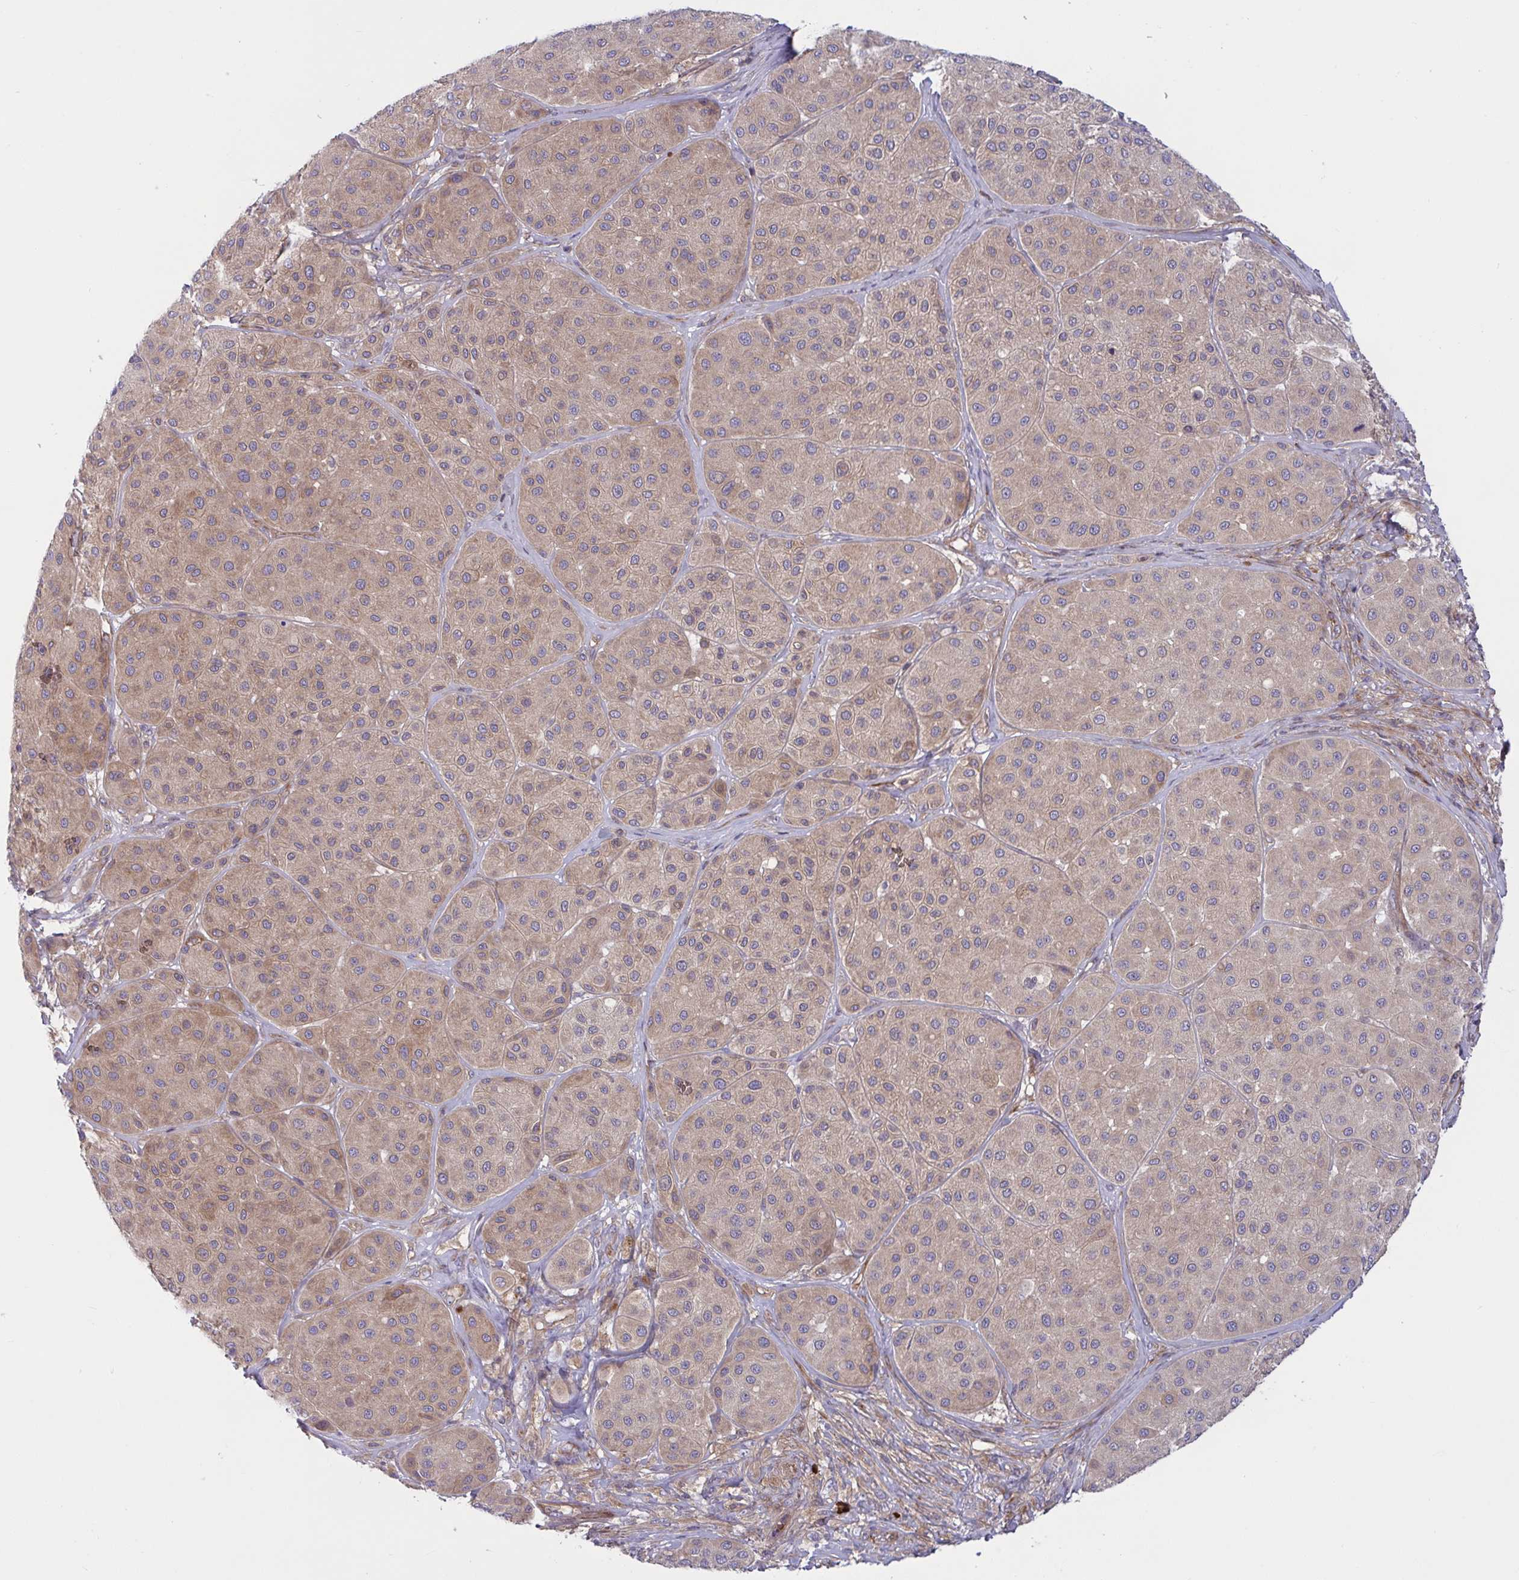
{"staining": {"intensity": "moderate", "quantity": ">75%", "location": "cytoplasmic/membranous"}, "tissue": "melanoma", "cell_type": "Tumor cells", "image_type": "cancer", "snomed": [{"axis": "morphology", "description": "Malignant melanoma, Metastatic site"}, {"axis": "topography", "description": "Smooth muscle"}], "caption": "The image demonstrates a brown stain indicating the presence of a protein in the cytoplasmic/membranous of tumor cells in malignant melanoma (metastatic site).", "gene": "TANK", "patient": {"sex": "male", "age": 41}}